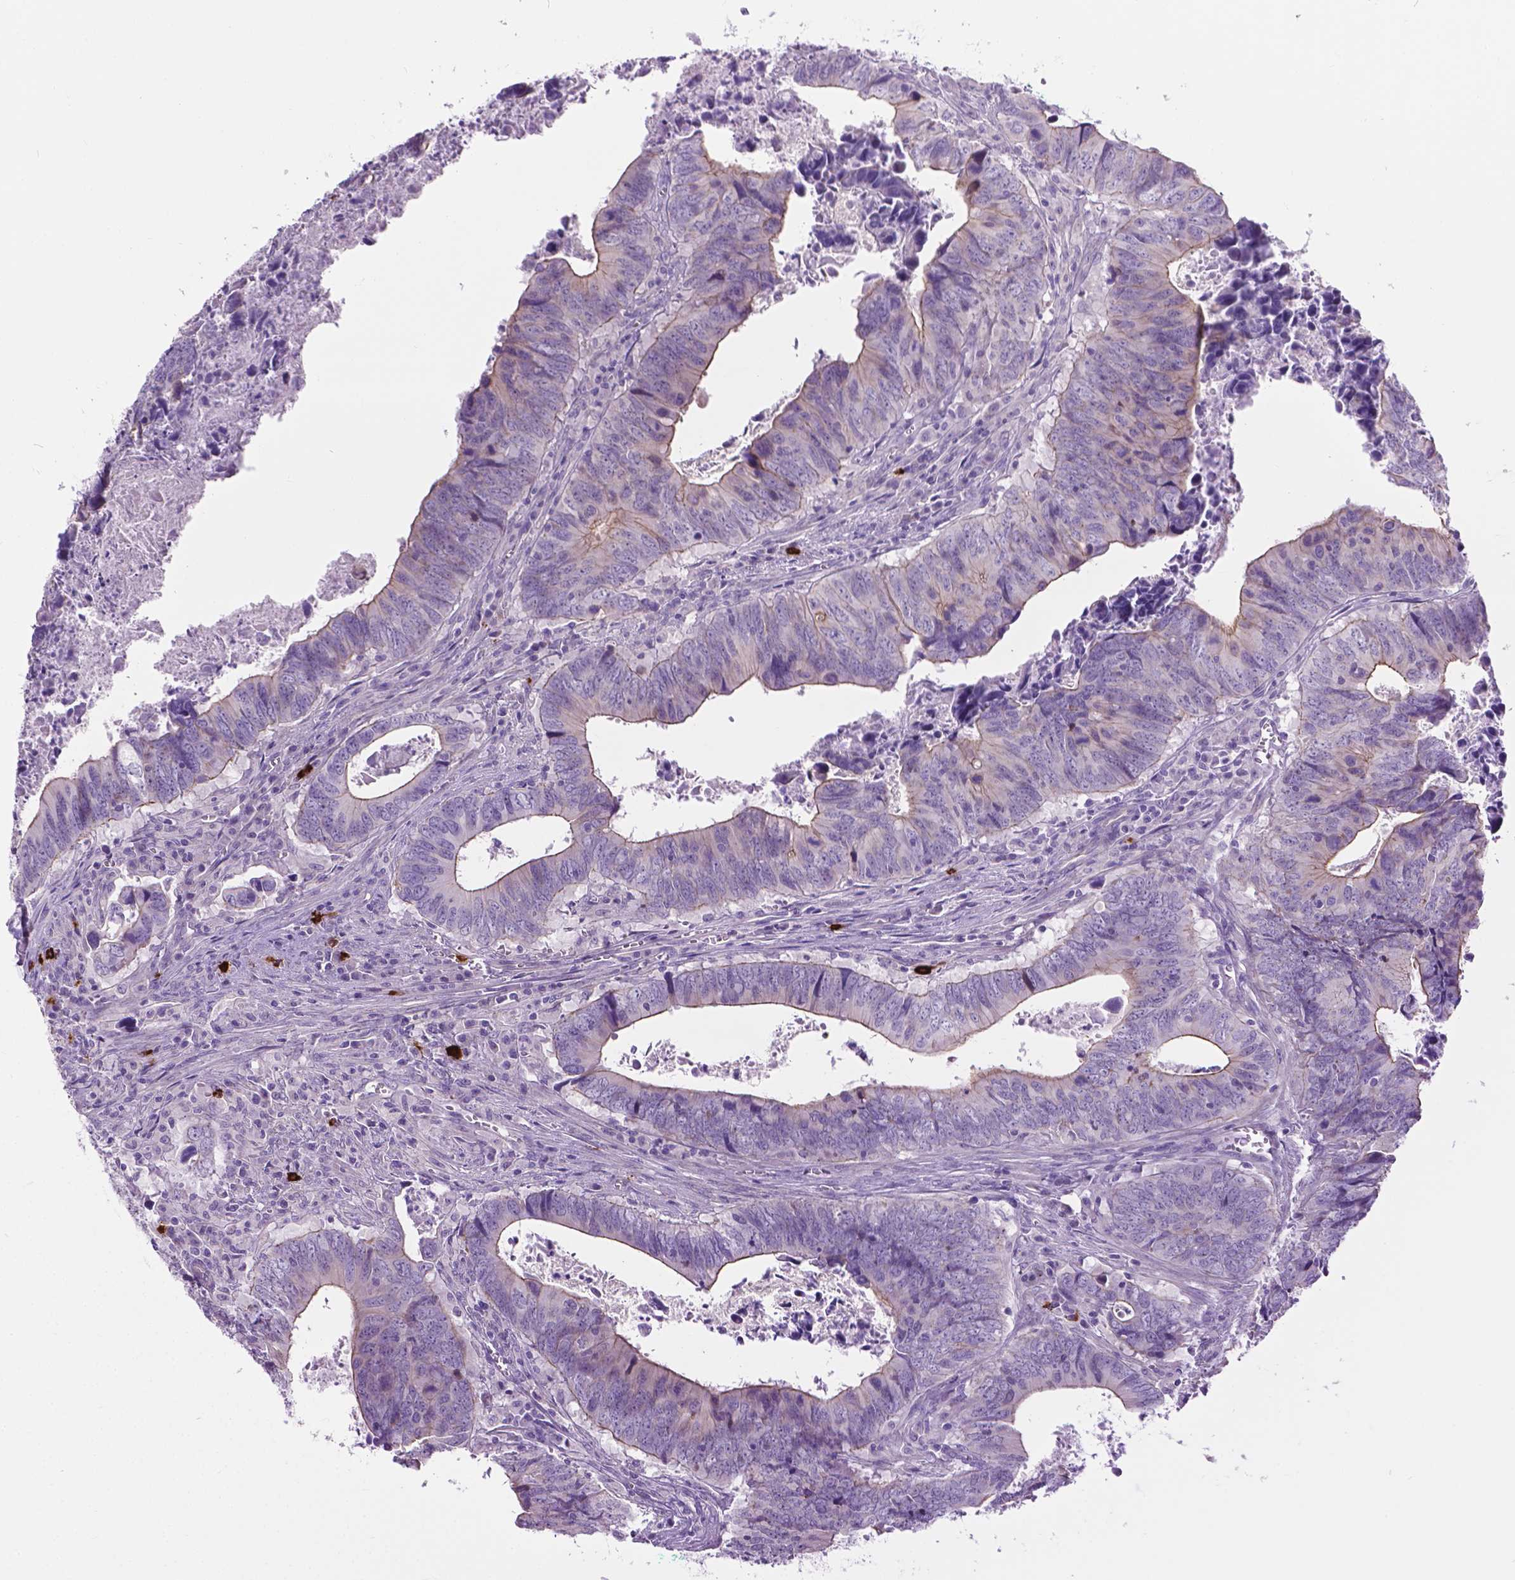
{"staining": {"intensity": "weak", "quantity": "<25%", "location": "cytoplasmic/membranous"}, "tissue": "colorectal cancer", "cell_type": "Tumor cells", "image_type": "cancer", "snomed": [{"axis": "morphology", "description": "Adenocarcinoma, NOS"}, {"axis": "topography", "description": "Colon"}], "caption": "DAB (3,3'-diaminobenzidine) immunohistochemical staining of colorectal cancer (adenocarcinoma) exhibits no significant staining in tumor cells.", "gene": "SPECC1L", "patient": {"sex": "female", "age": 82}}